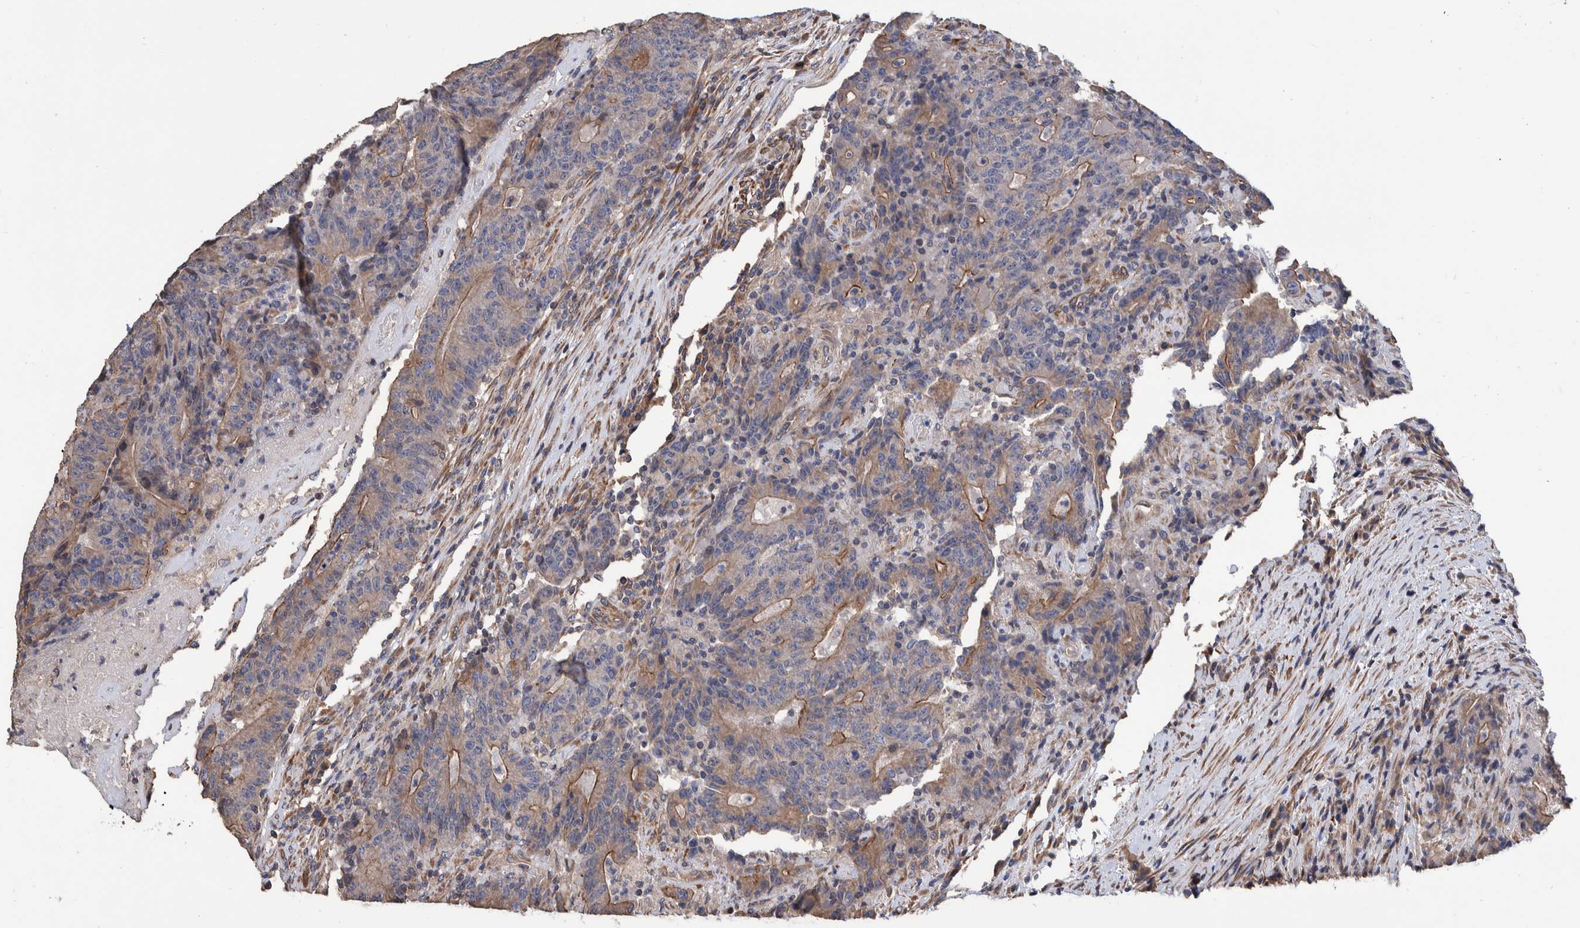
{"staining": {"intensity": "moderate", "quantity": "<25%", "location": "cytoplasmic/membranous"}, "tissue": "colorectal cancer", "cell_type": "Tumor cells", "image_type": "cancer", "snomed": [{"axis": "morphology", "description": "Normal tissue, NOS"}, {"axis": "morphology", "description": "Adenocarcinoma, NOS"}, {"axis": "topography", "description": "Colon"}], "caption": "Immunohistochemistry (DAB) staining of human colorectal cancer shows moderate cytoplasmic/membranous protein positivity in approximately <25% of tumor cells. The staining was performed using DAB to visualize the protein expression in brown, while the nuclei were stained in blue with hematoxylin (Magnification: 20x).", "gene": "SLC45A4", "patient": {"sex": "female", "age": 75}}